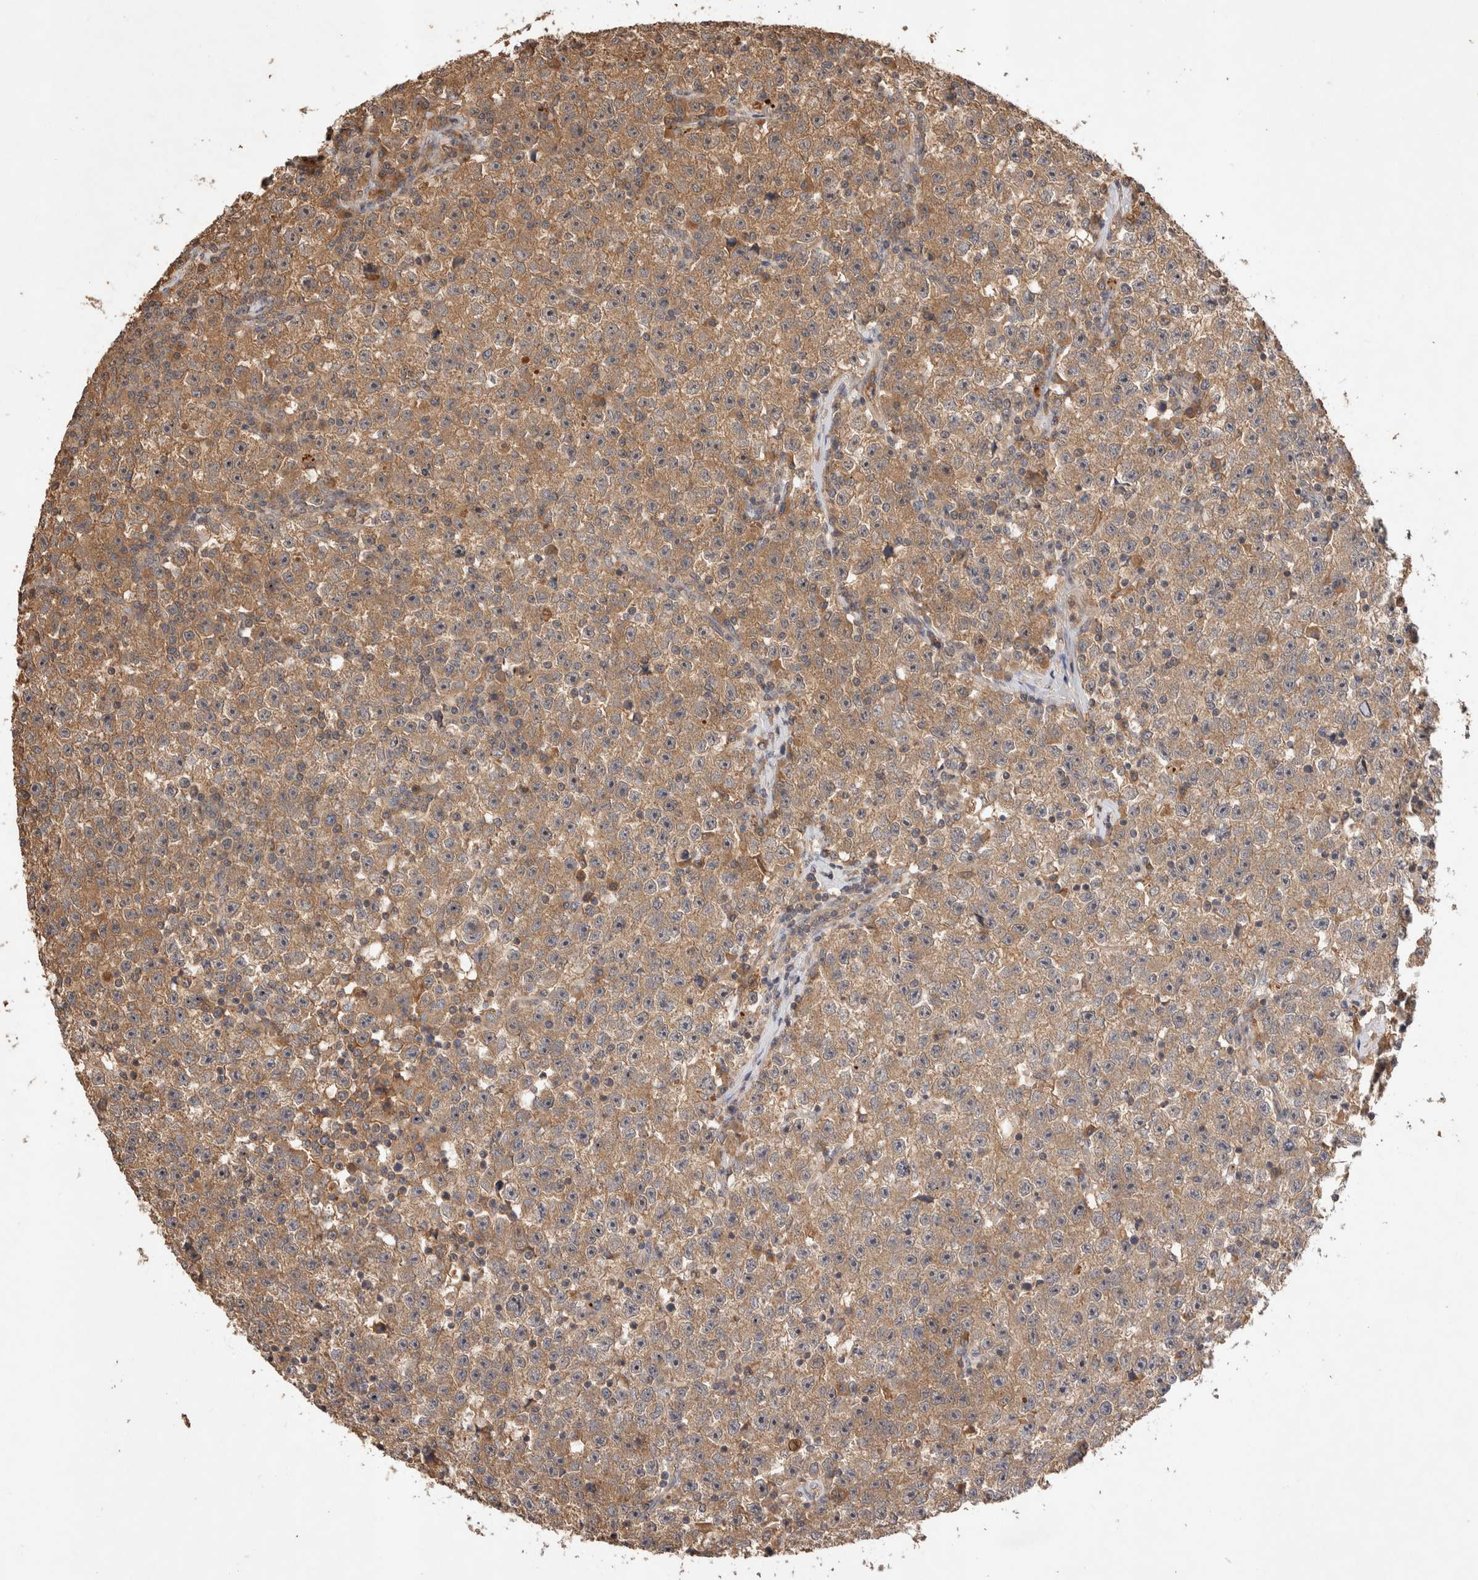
{"staining": {"intensity": "moderate", "quantity": ">75%", "location": "cytoplasmic/membranous"}, "tissue": "testis cancer", "cell_type": "Tumor cells", "image_type": "cancer", "snomed": [{"axis": "morphology", "description": "Seminoma, NOS"}, {"axis": "topography", "description": "Testis"}], "caption": "Testis cancer stained with a protein marker displays moderate staining in tumor cells.", "gene": "NSMAF", "patient": {"sex": "male", "age": 22}}